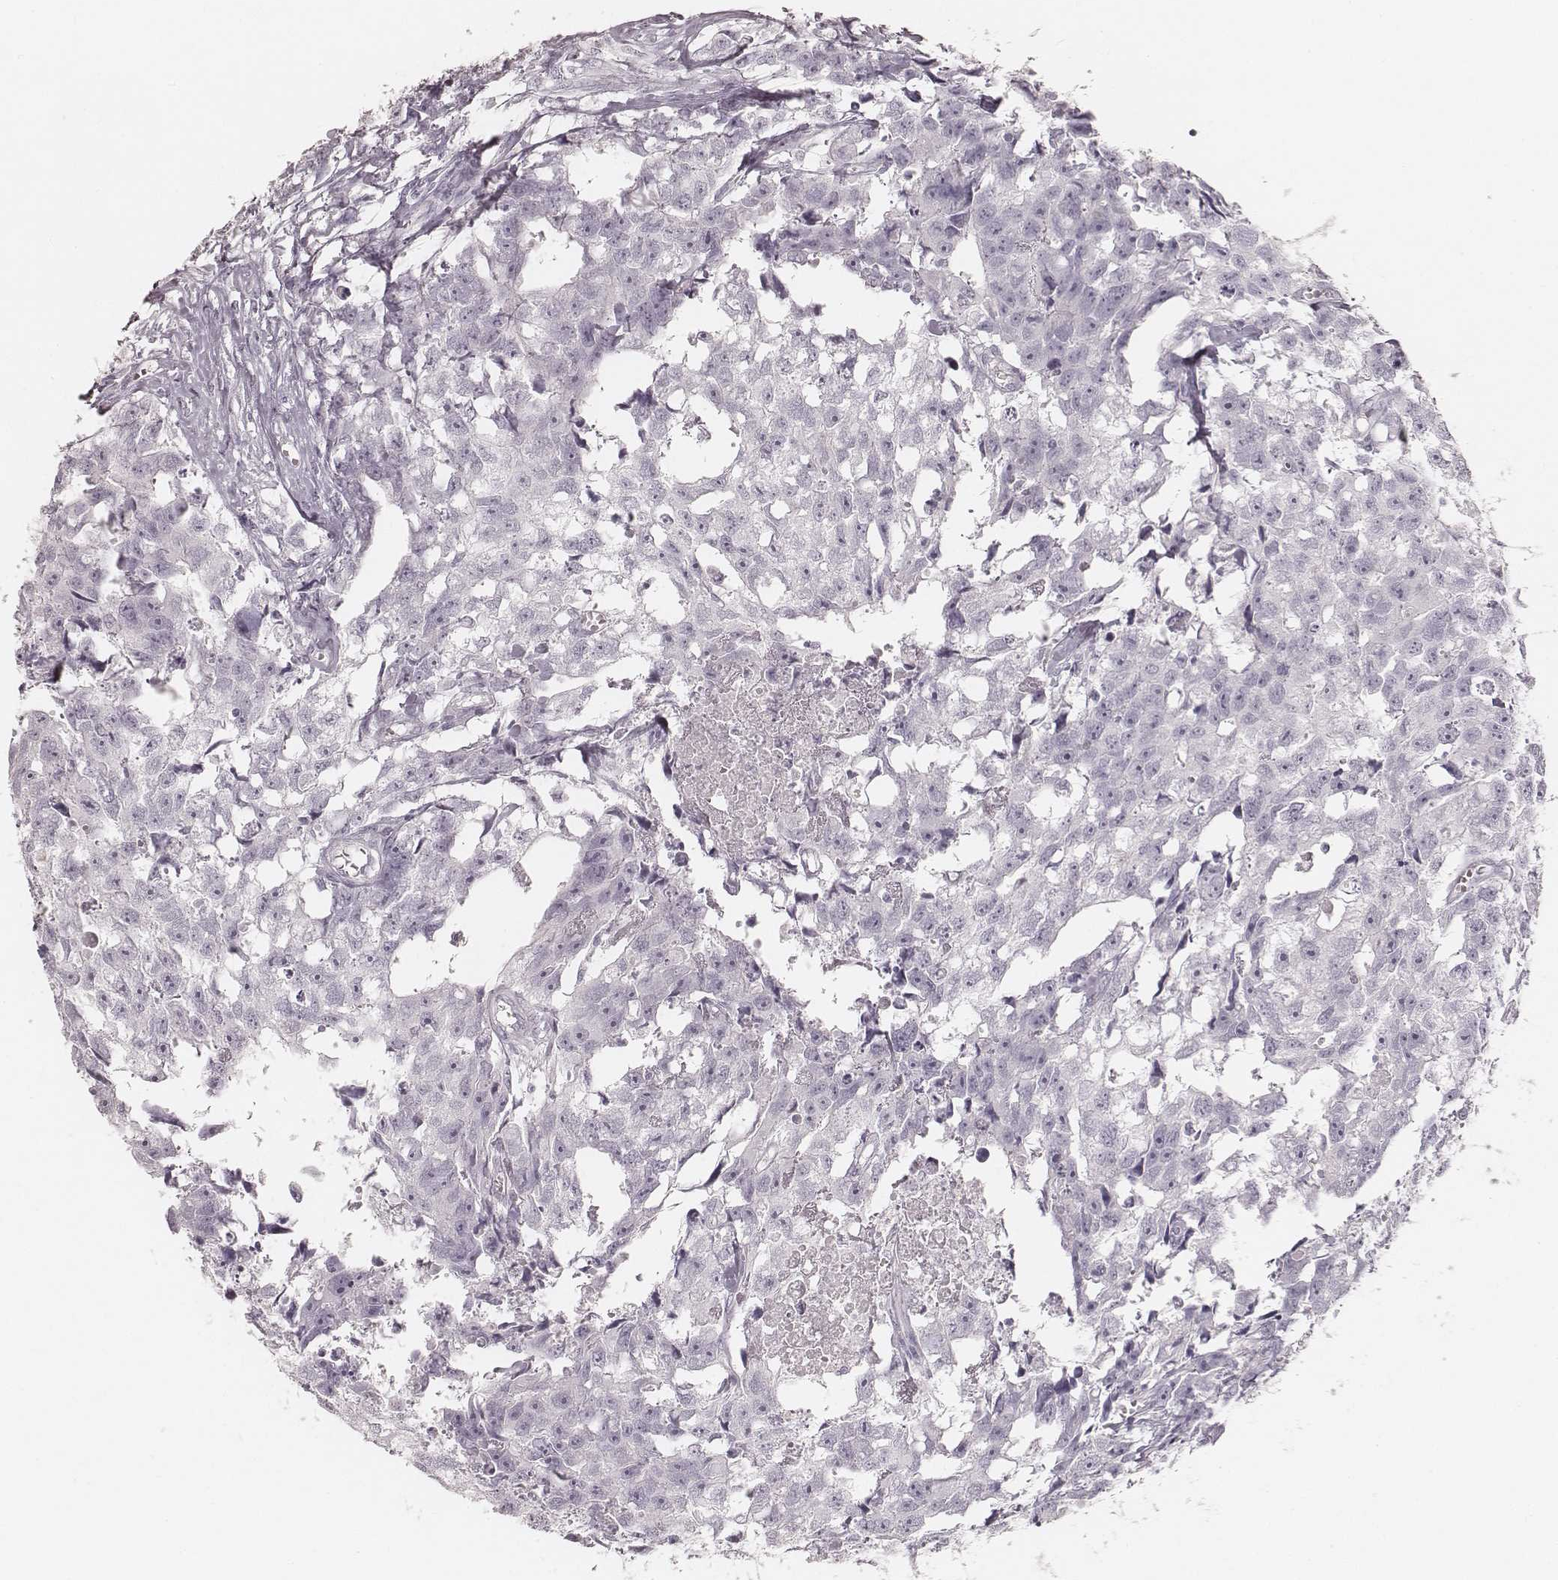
{"staining": {"intensity": "negative", "quantity": "none", "location": "none"}, "tissue": "testis cancer", "cell_type": "Tumor cells", "image_type": "cancer", "snomed": [{"axis": "morphology", "description": "Carcinoma, Embryonal, NOS"}, {"axis": "morphology", "description": "Teratoma, malignant, NOS"}, {"axis": "topography", "description": "Testis"}], "caption": "A high-resolution micrograph shows immunohistochemistry staining of testis embryonal carcinoma, which demonstrates no significant staining in tumor cells. The staining is performed using DAB brown chromogen with nuclei counter-stained in using hematoxylin.", "gene": "KRT26", "patient": {"sex": "male", "age": 44}}